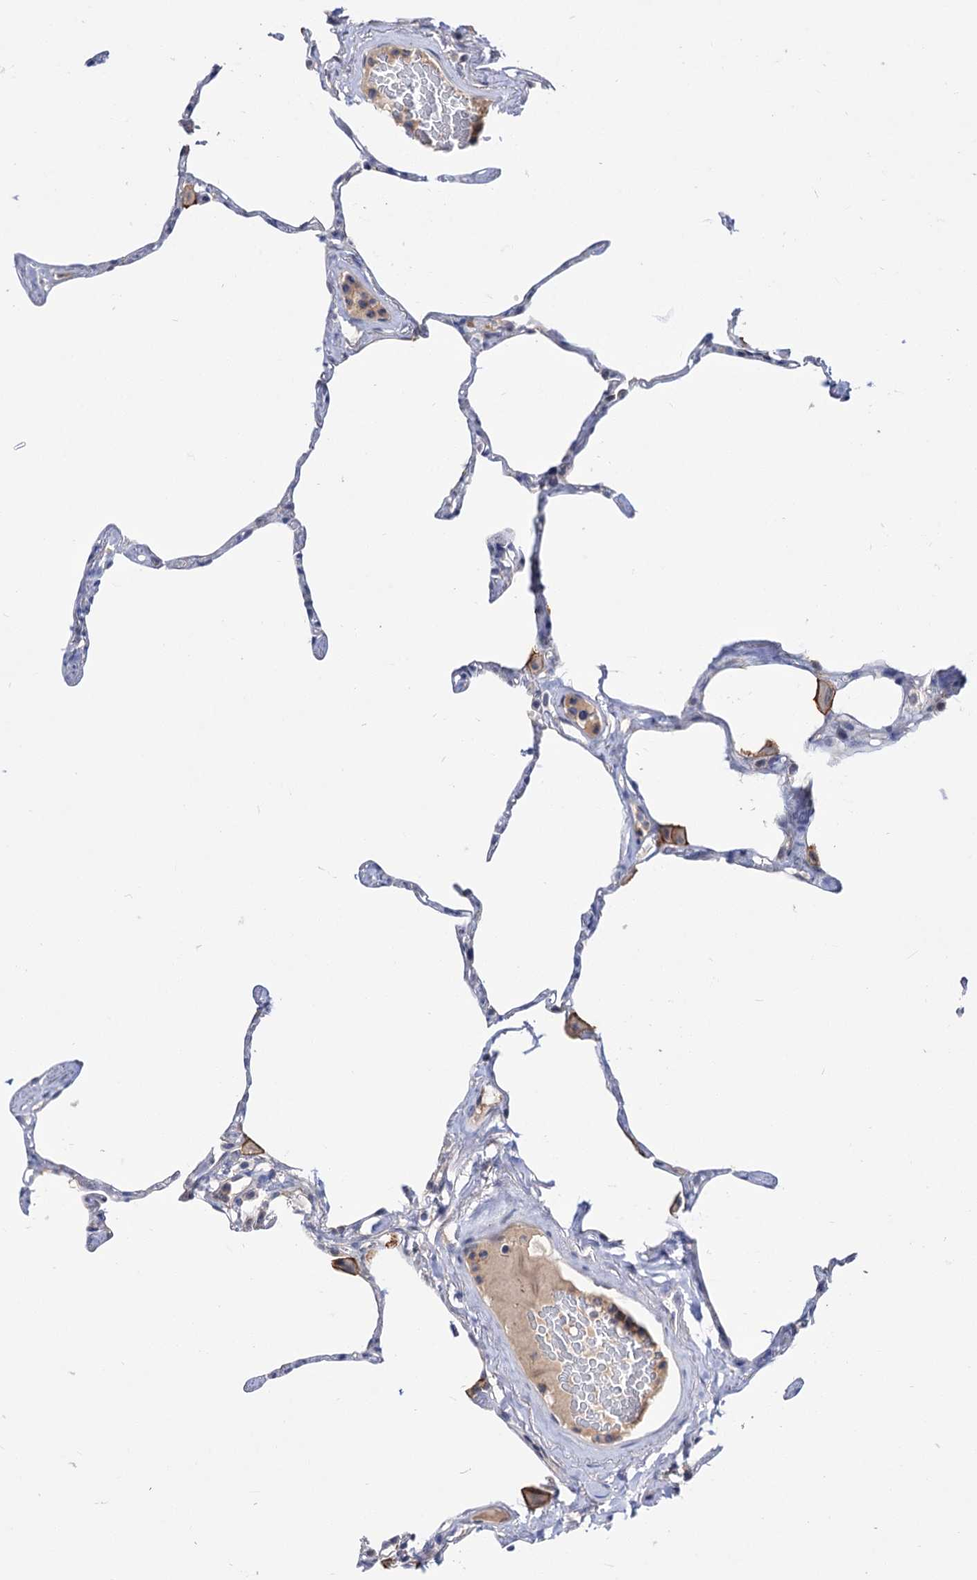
{"staining": {"intensity": "negative", "quantity": "none", "location": "none"}, "tissue": "lung", "cell_type": "Alveolar cells", "image_type": "normal", "snomed": [{"axis": "morphology", "description": "Normal tissue, NOS"}, {"axis": "topography", "description": "Lung"}], "caption": "A high-resolution photomicrograph shows immunohistochemistry staining of benign lung, which exhibits no significant staining in alveolar cells. Brightfield microscopy of immunohistochemistry stained with DAB (3,3'-diaminobenzidine) (brown) and hematoxylin (blue), captured at high magnification.", "gene": "NEK10", "patient": {"sex": "male", "age": 65}}